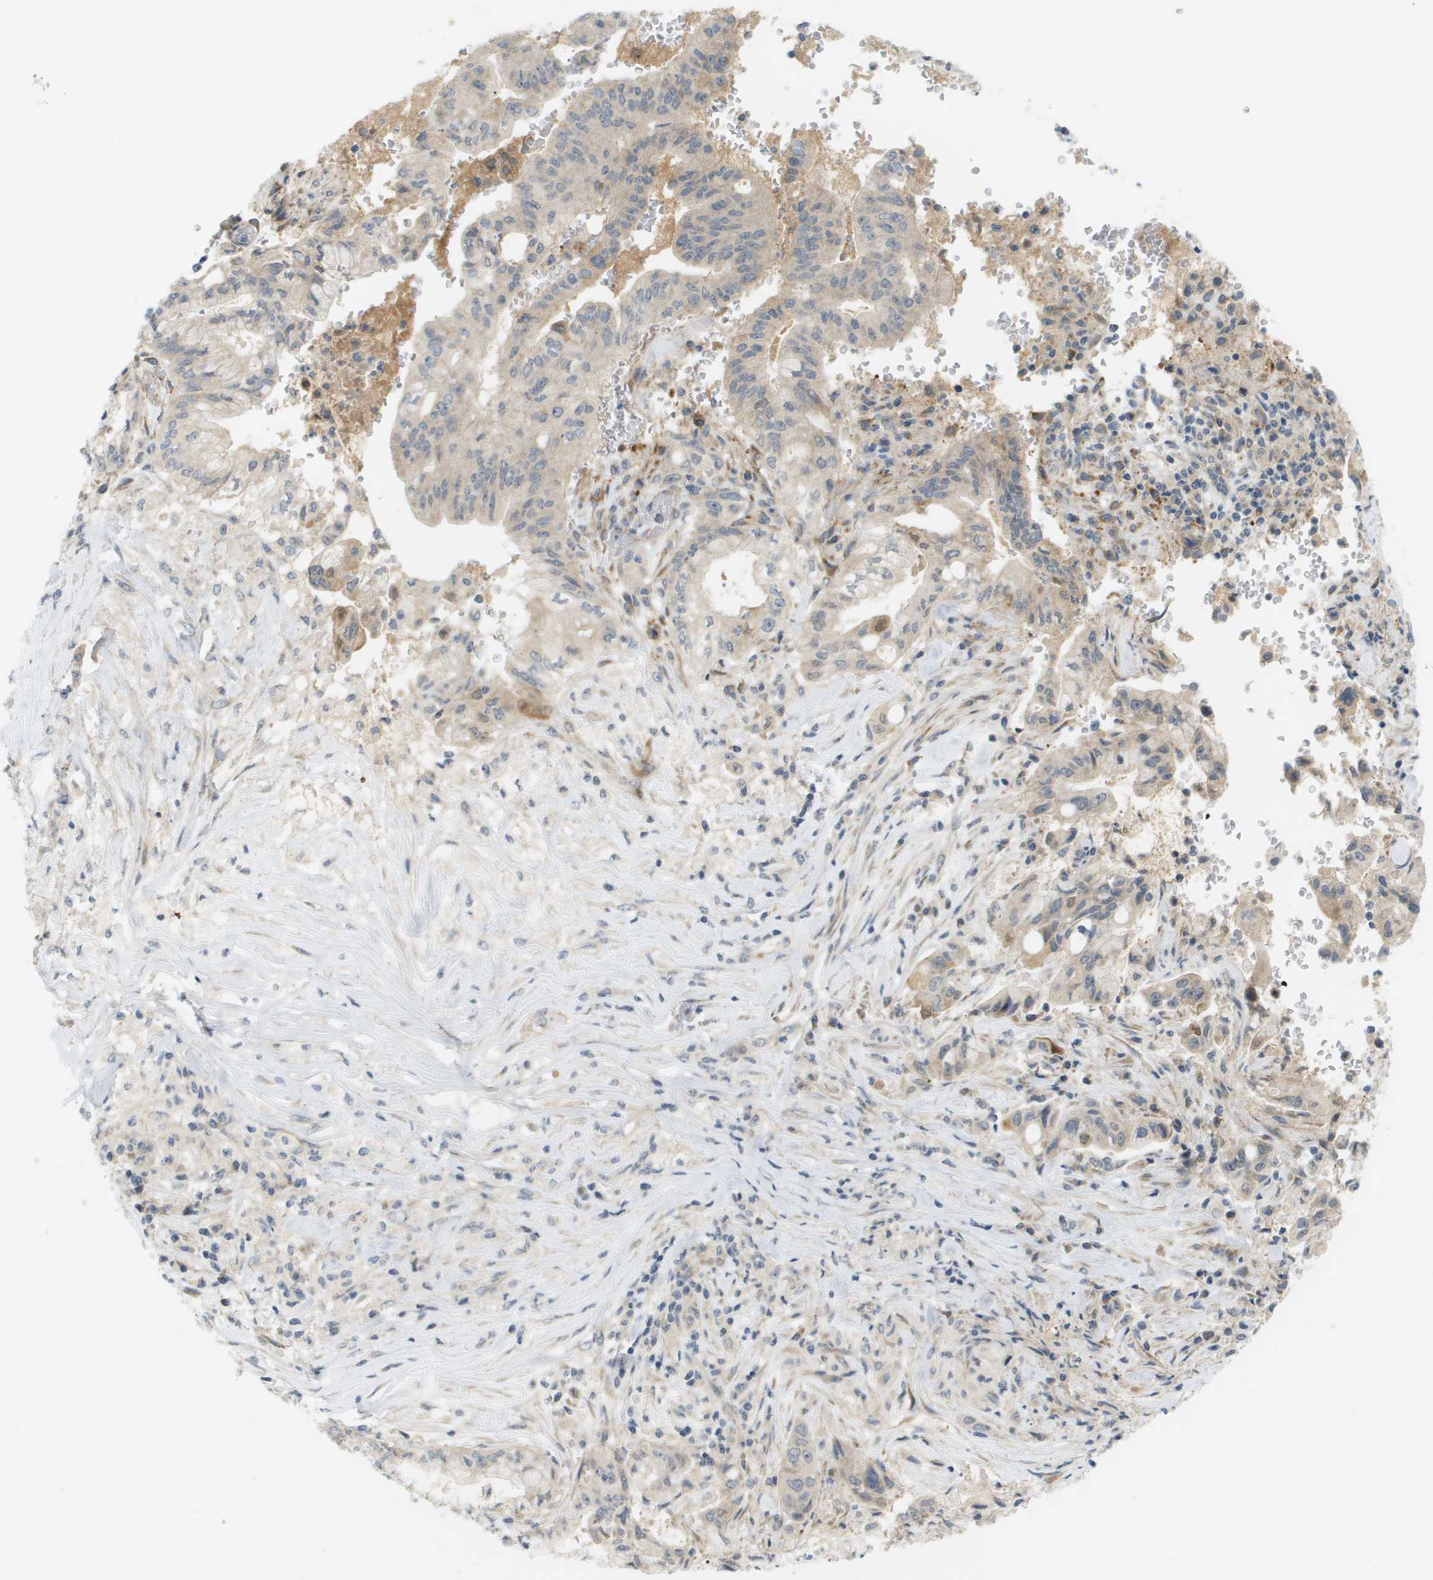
{"staining": {"intensity": "weak", "quantity": ">75%", "location": "cytoplasmic/membranous"}, "tissue": "pancreatic cancer", "cell_type": "Tumor cells", "image_type": "cancer", "snomed": [{"axis": "morphology", "description": "Adenocarcinoma, NOS"}, {"axis": "topography", "description": "Pancreas"}], "caption": "Pancreatic adenocarcinoma stained for a protein demonstrates weak cytoplasmic/membranous positivity in tumor cells. (IHC, brightfield microscopy, high magnification).", "gene": "PROC", "patient": {"sex": "female", "age": 73}}